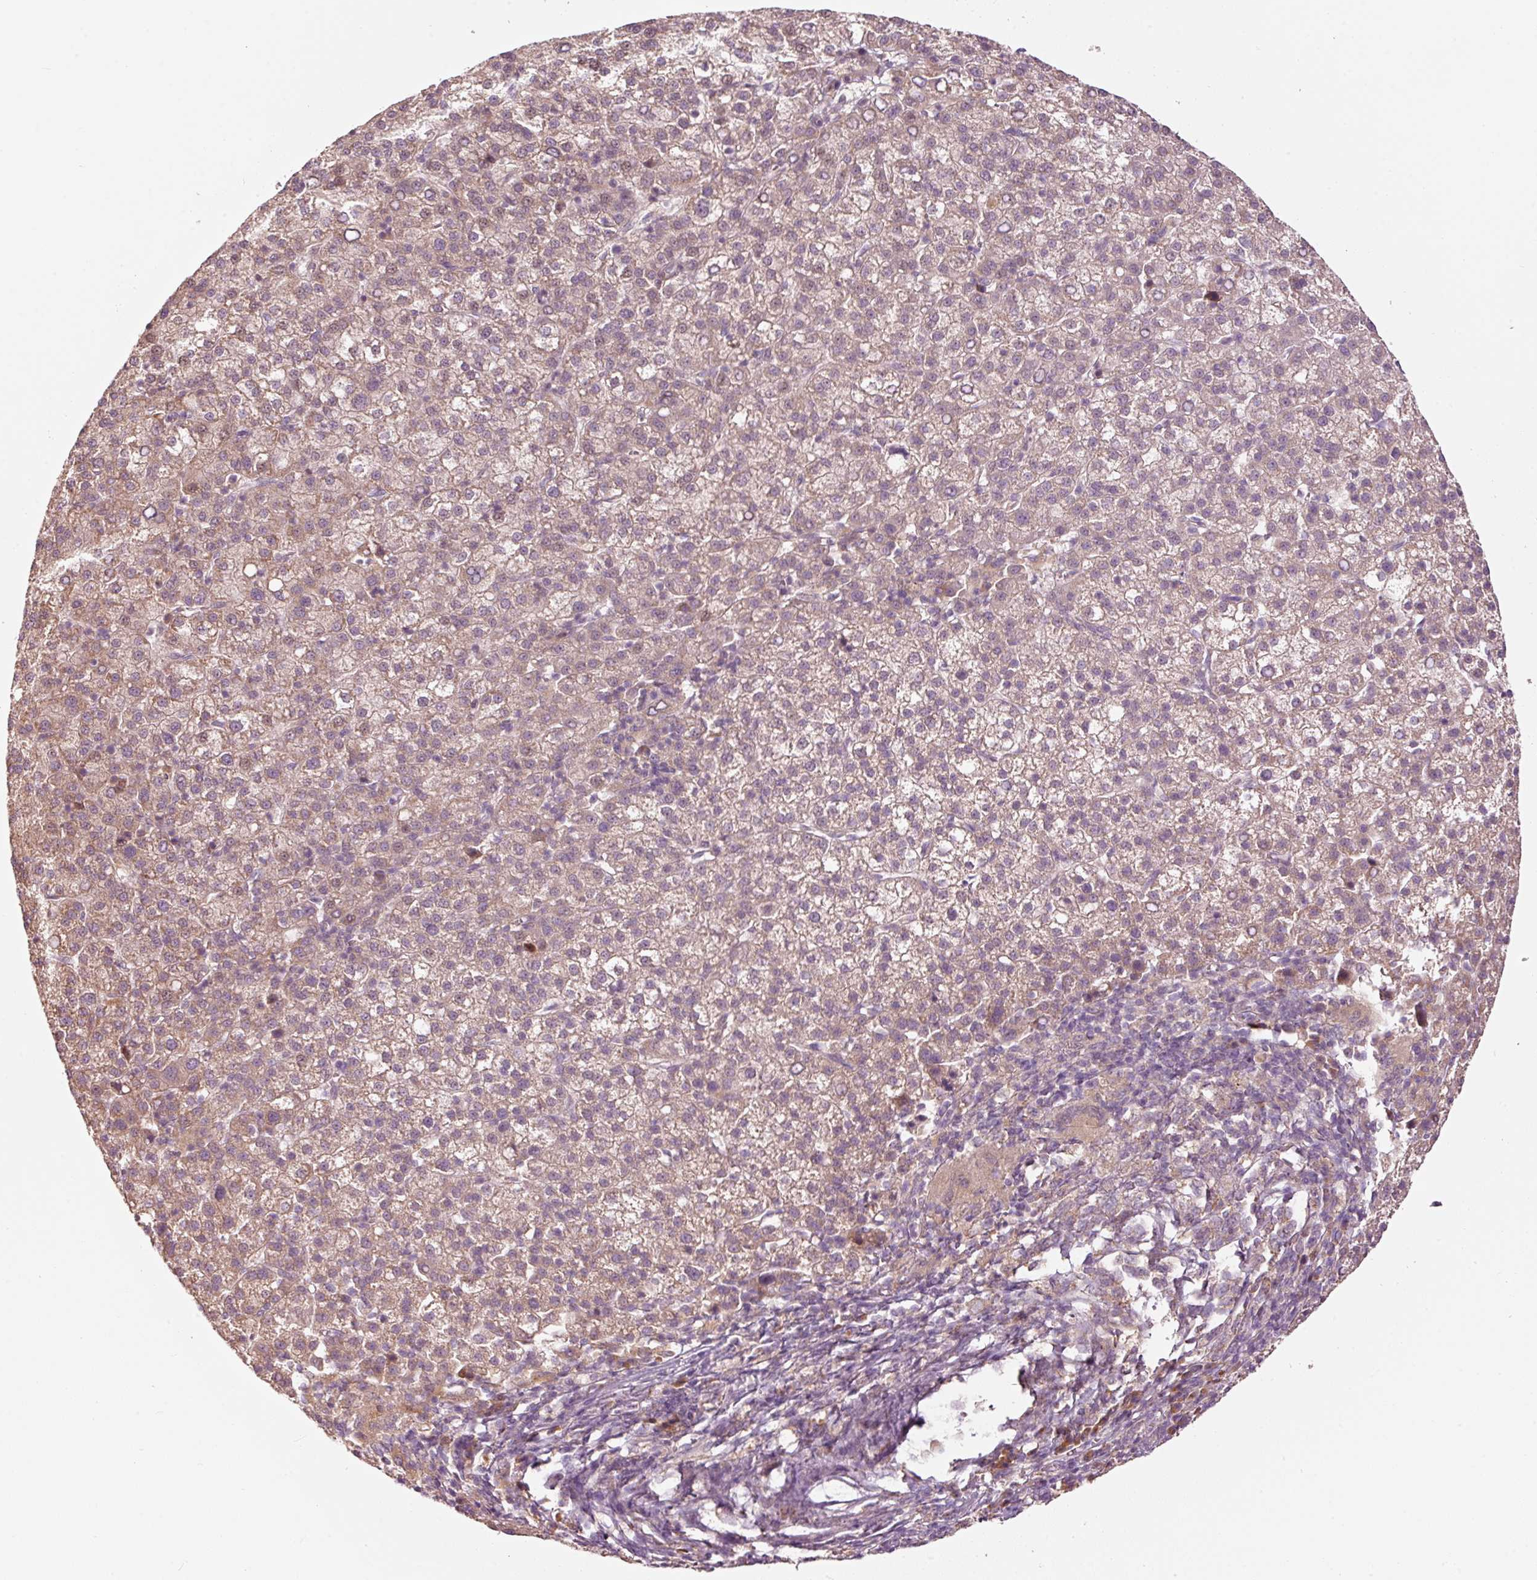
{"staining": {"intensity": "weak", "quantity": "25%-75%", "location": "nuclear"}, "tissue": "liver cancer", "cell_type": "Tumor cells", "image_type": "cancer", "snomed": [{"axis": "morphology", "description": "Carcinoma, Hepatocellular, NOS"}, {"axis": "topography", "description": "Liver"}], "caption": "Immunohistochemistry (IHC) histopathology image of human liver hepatocellular carcinoma stained for a protein (brown), which demonstrates low levels of weak nuclear staining in about 25%-75% of tumor cells.", "gene": "MAP10", "patient": {"sex": "female", "age": 58}}